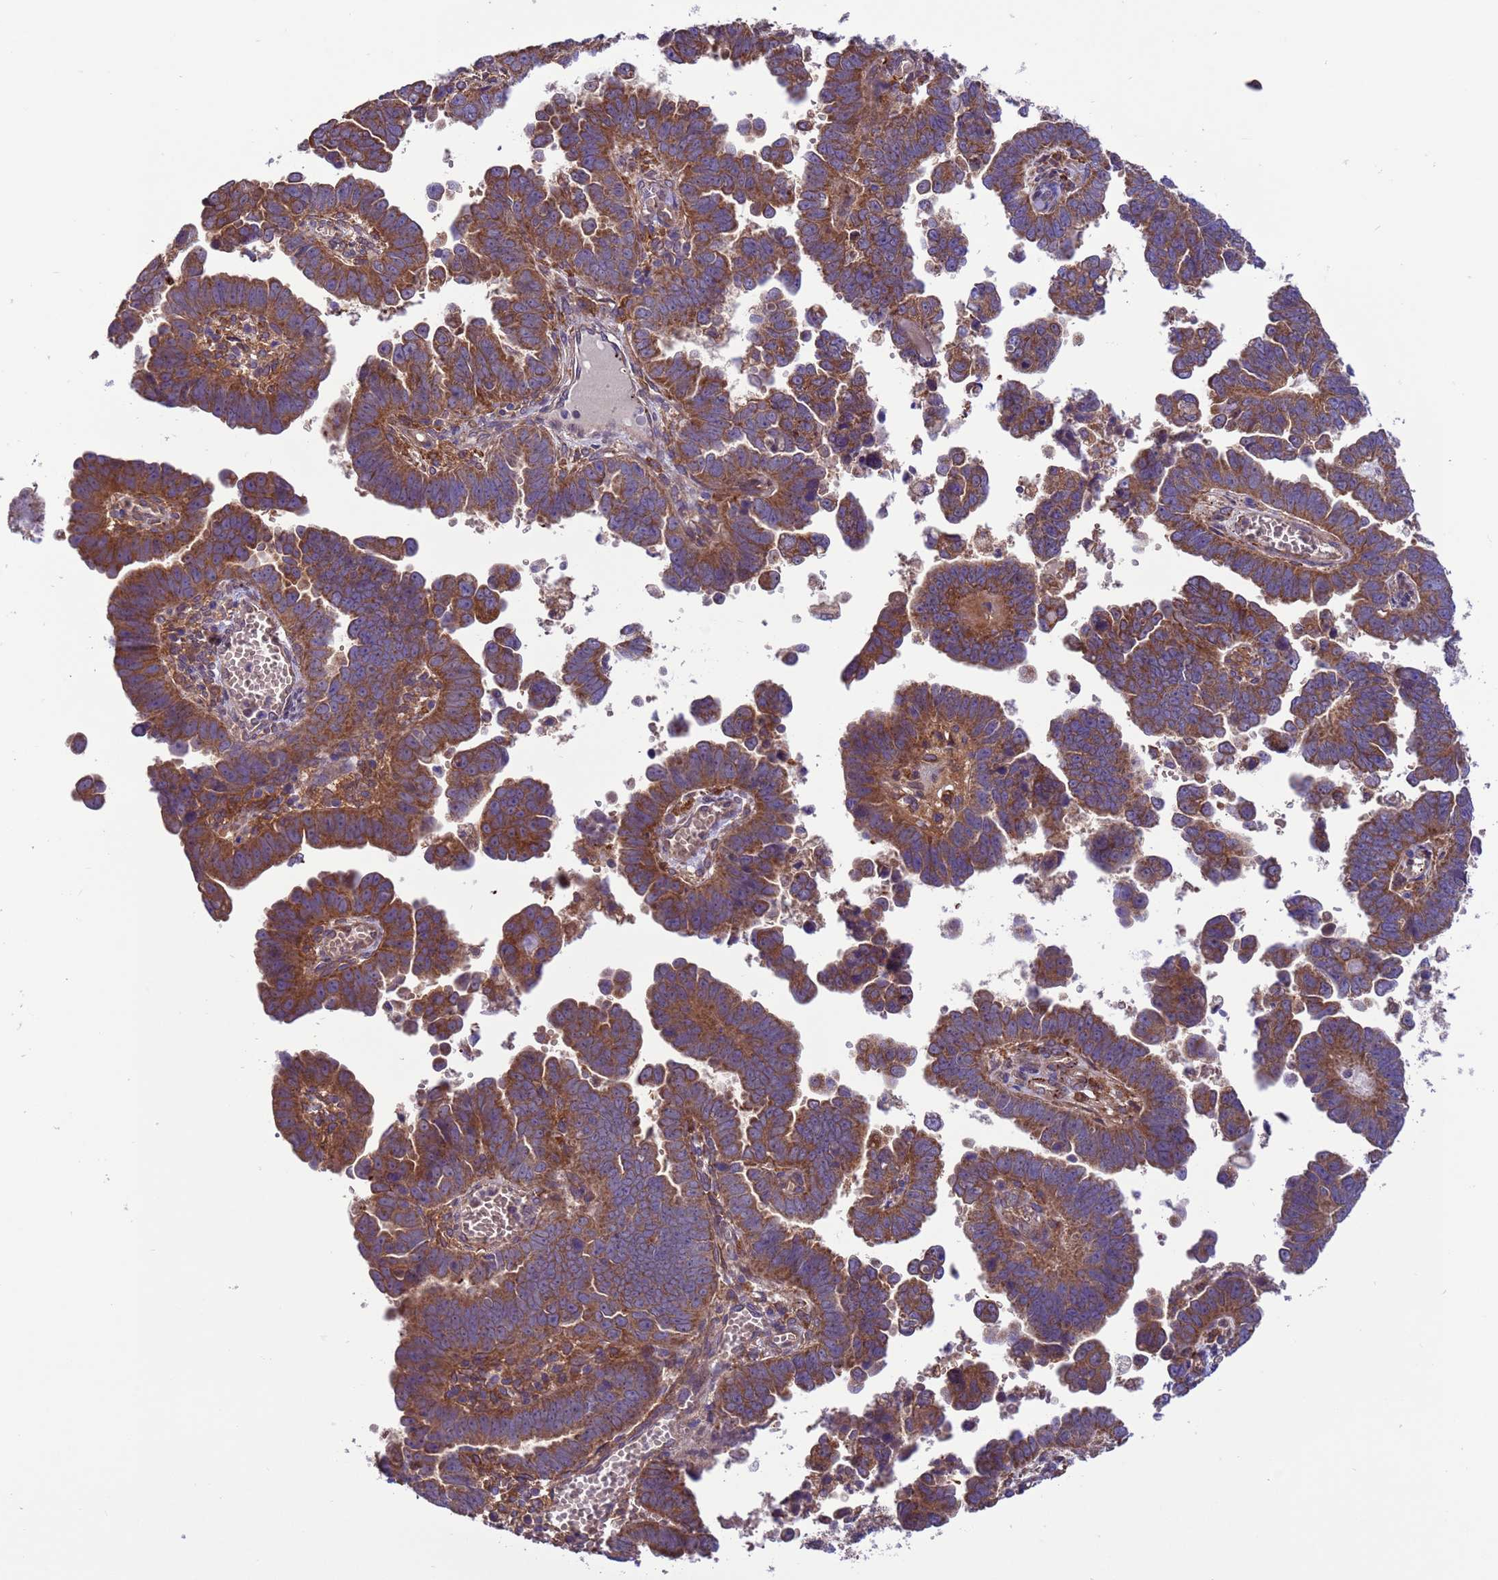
{"staining": {"intensity": "strong", "quantity": ">75%", "location": "cytoplasmic/membranous"}, "tissue": "endometrial cancer", "cell_type": "Tumor cells", "image_type": "cancer", "snomed": [{"axis": "morphology", "description": "Adenocarcinoma, NOS"}, {"axis": "topography", "description": "Endometrium"}], "caption": "High-power microscopy captured an IHC micrograph of endometrial cancer (adenocarcinoma), revealing strong cytoplasmic/membranous staining in approximately >75% of tumor cells.", "gene": "ARHGAP12", "patient": {"sex": "female", "age": 75}}